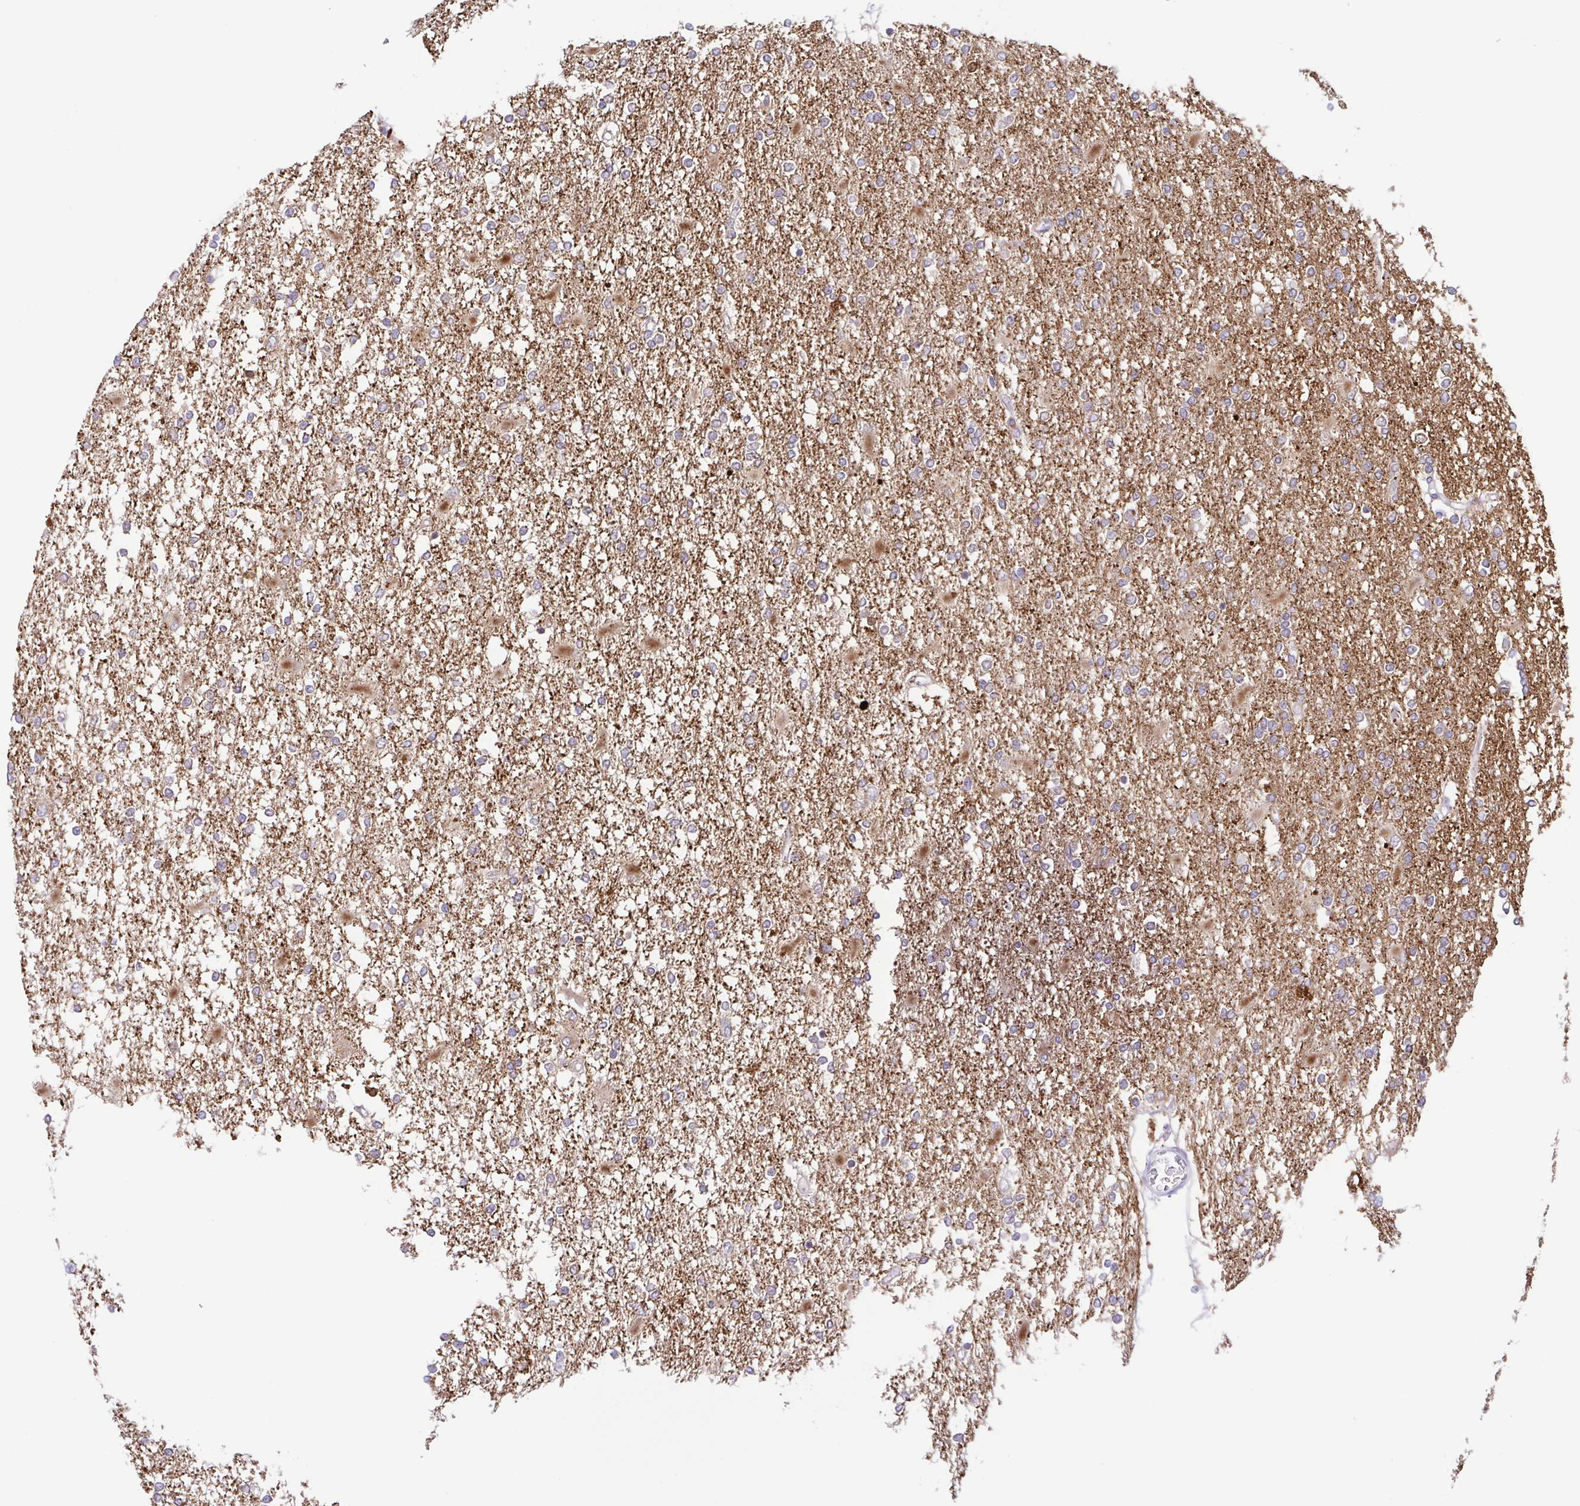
{"staining": {"intensity": "negative", "quantity": "none", "location": "none"}, "tissue": "glioma", "cell_type": "Tumor cells", "image_type": "cancer", "snomed": [{"axis": "morphology", "description": "Glioma, malignant, High grade"}, {"axis": "topography", "description": "Cerebral cortex"}], "caption": "Immunohistochemistry of human glioma demonstrates no staining in tumor cells. Nuclei are stained in blue.", "gene": "ATP6V1G2", "patient": {"sex": "male", "age": 79}}